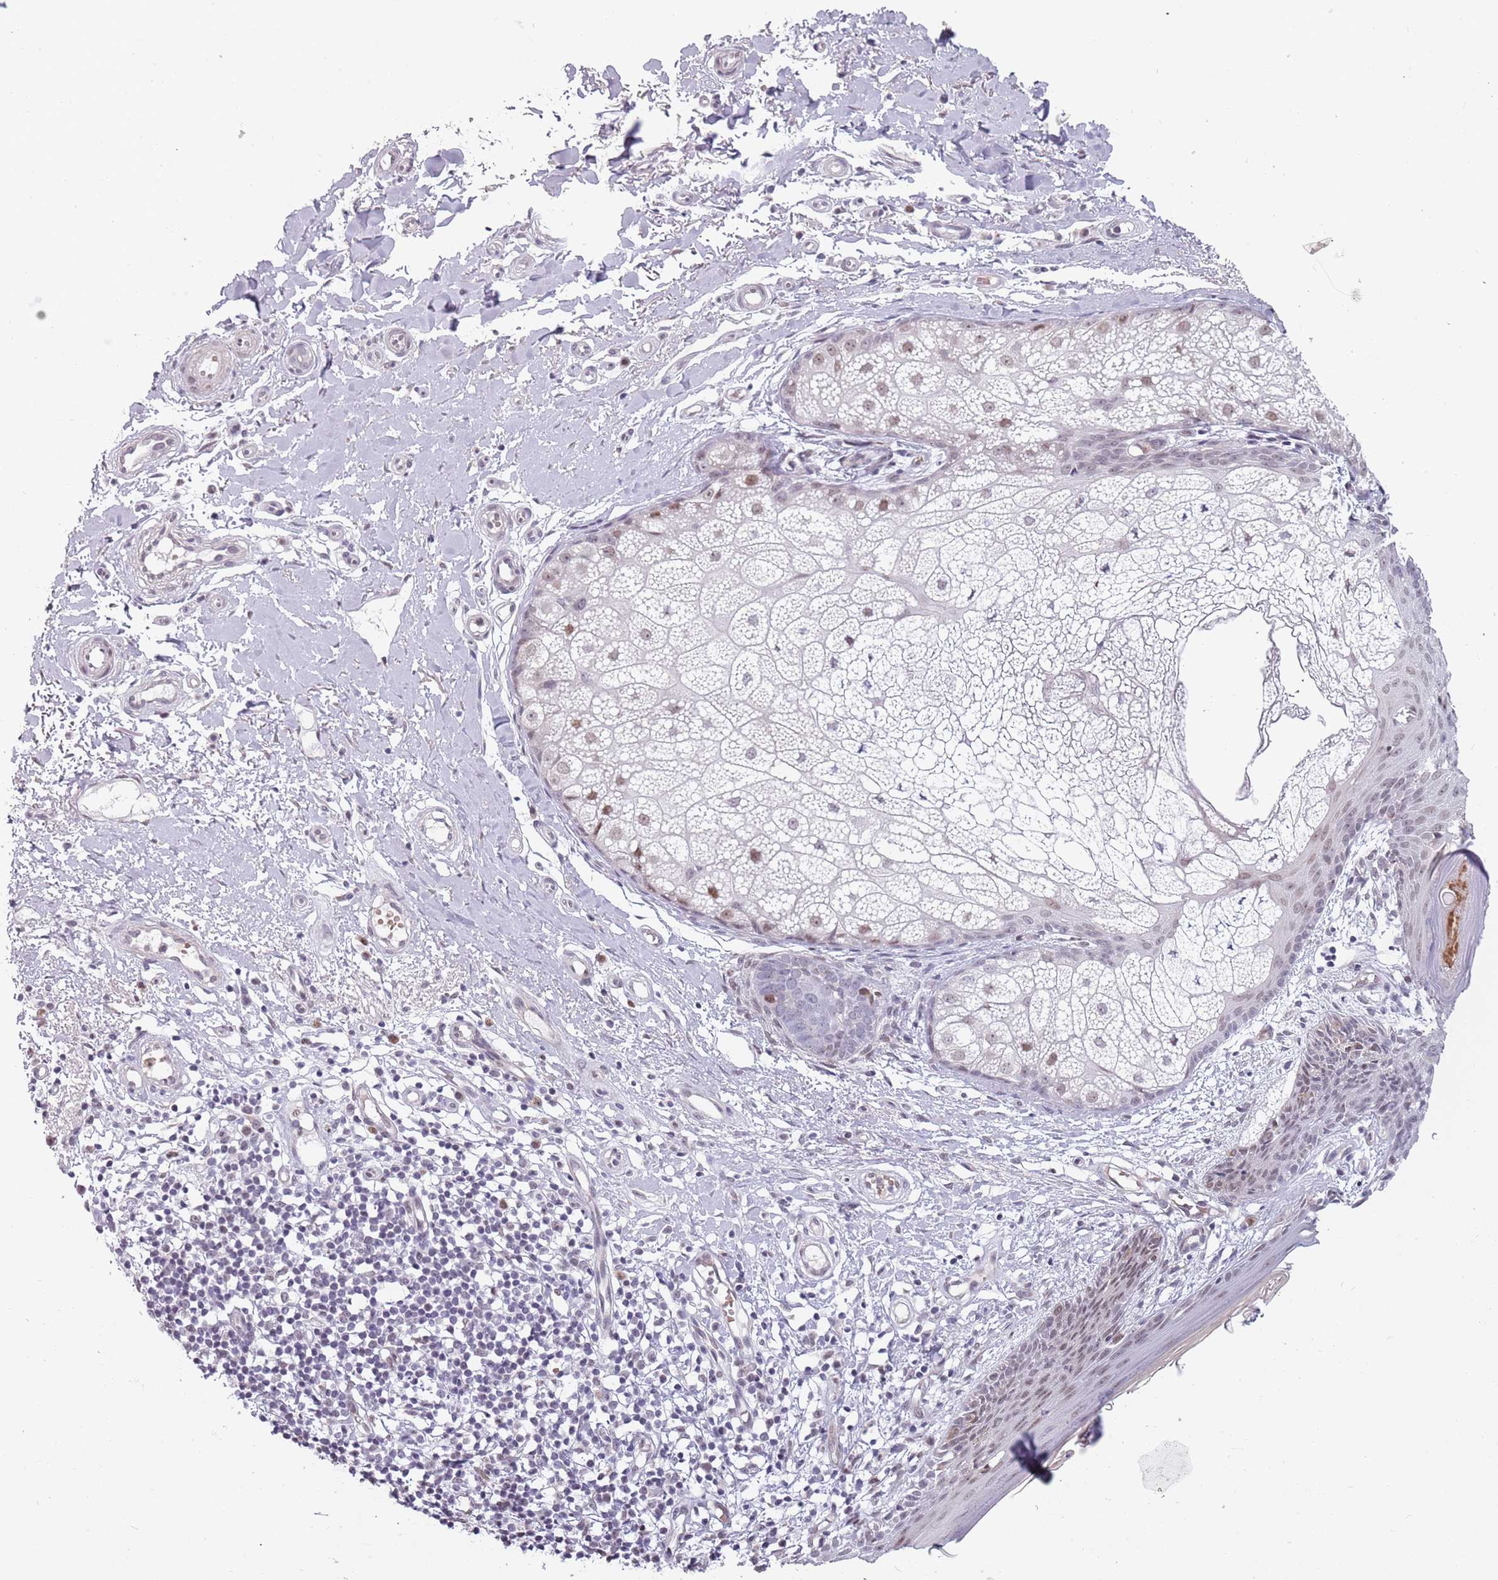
{"staining": {"intensity": "negative", "quantity": "none", "location": "none"}, "tissue": "skin cancer", "cell_type": "Tumor cells", "image_type": "cancer", "snomed": [{"axis": "morphology", "description": "Basal cell carcinoma"}, {"axis": "topography", "description": "Skin"}], "caption": "This is an immunohistochemistry micrograph of human skin cancer. There is no staining in tumor cells.", "gene": "REXO4", "patient": {"sex": "male", "age": 78}}